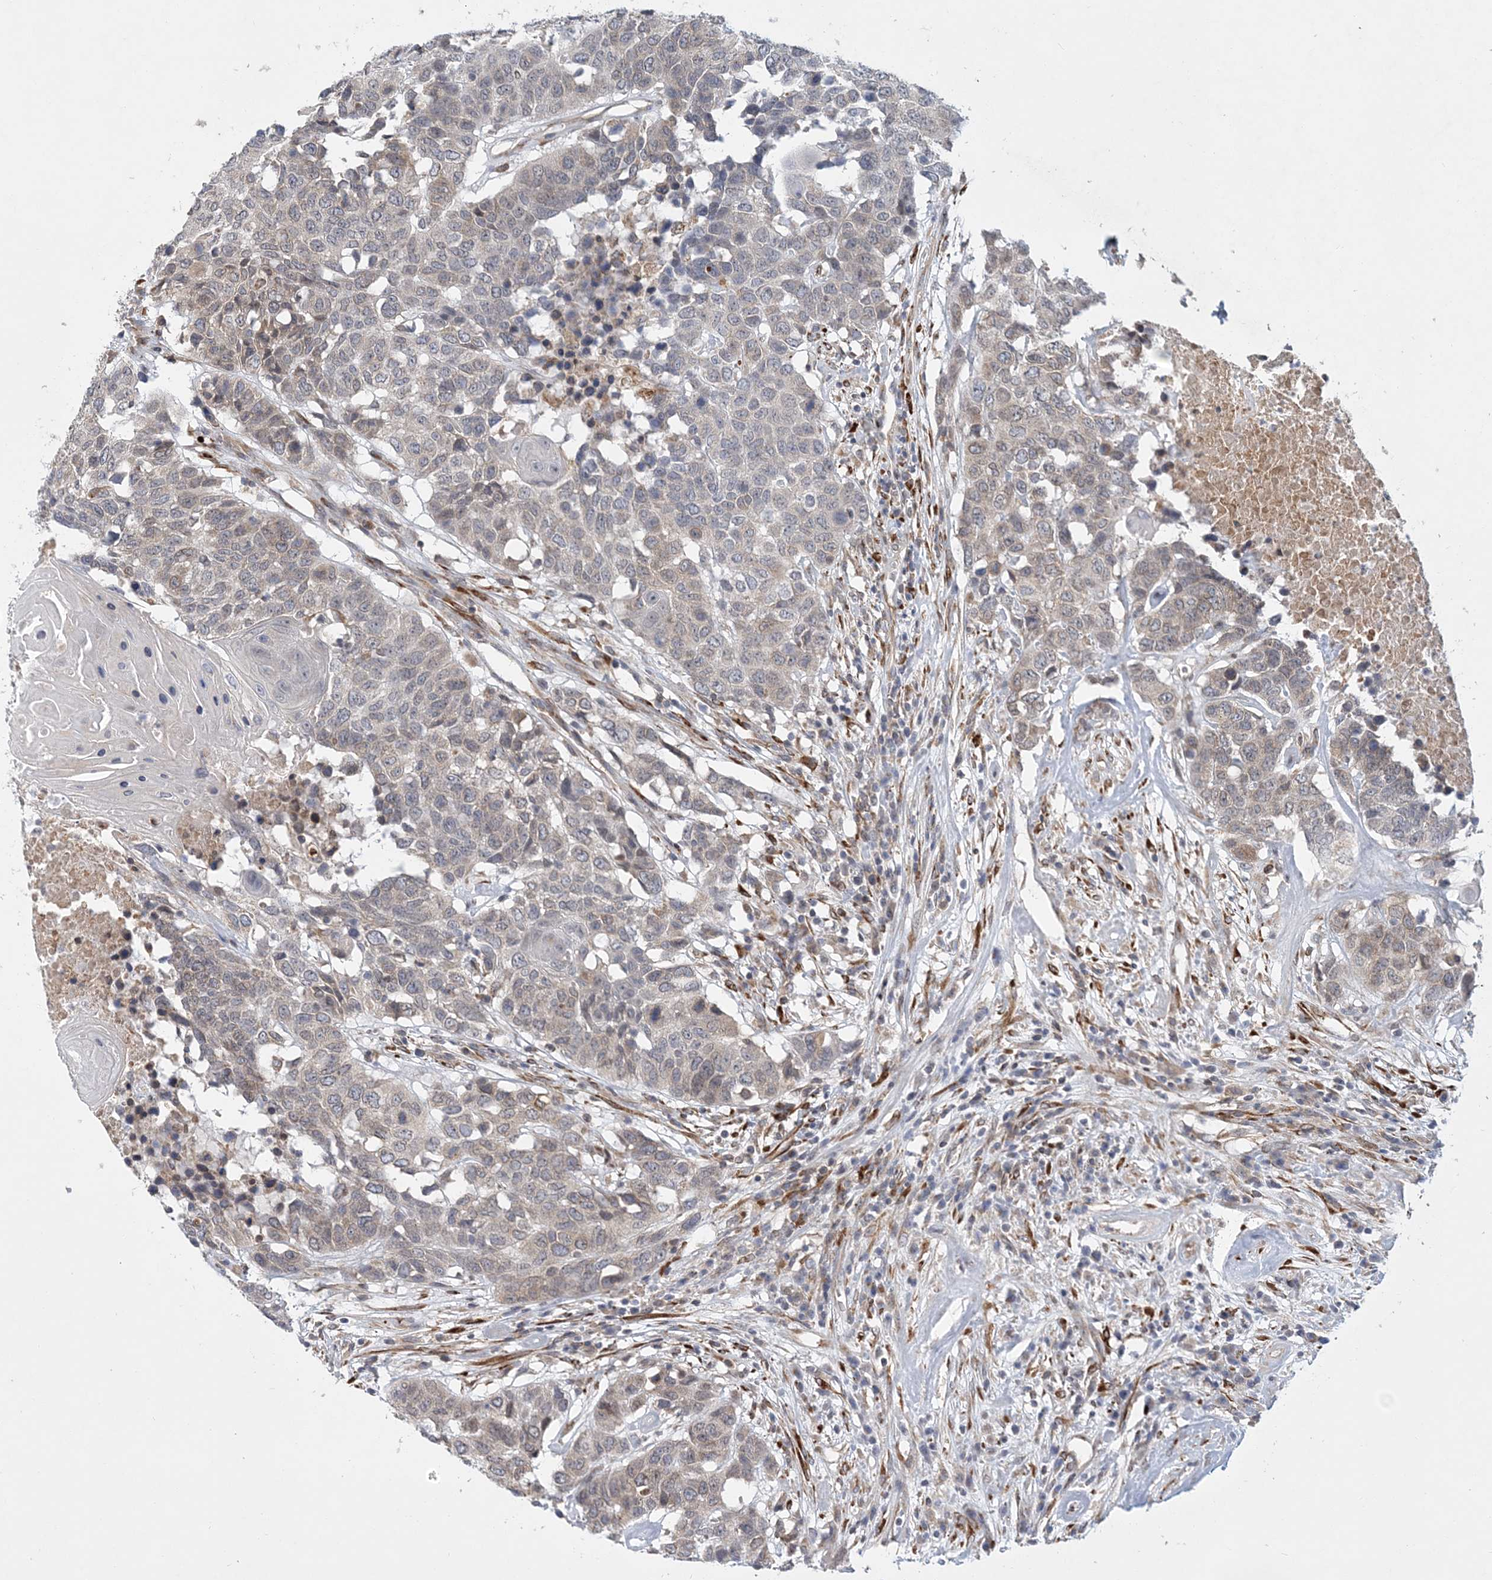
{"staining": {"intensity": "moderate", "quantity": "<25%", "location": "cytoplasmic/membranous"}, "tissue": "head and neck cancer", "cell_type": "Tumor cells", "image_type": "cancer", "snomed": [{"axis": "morphology", "description": "Squamous cell carcinoma, NOS"}, {"axis": "topography", "description": "Head-Neck"}], "caption": "A brown stain labels moderate cytoplasmic/membranous expression of a protein in human squamous cell carcinoma (head and neck) tumor cells.", "gene": "PCYOX1L", "patient": {"sex": "male", "age": 66}}